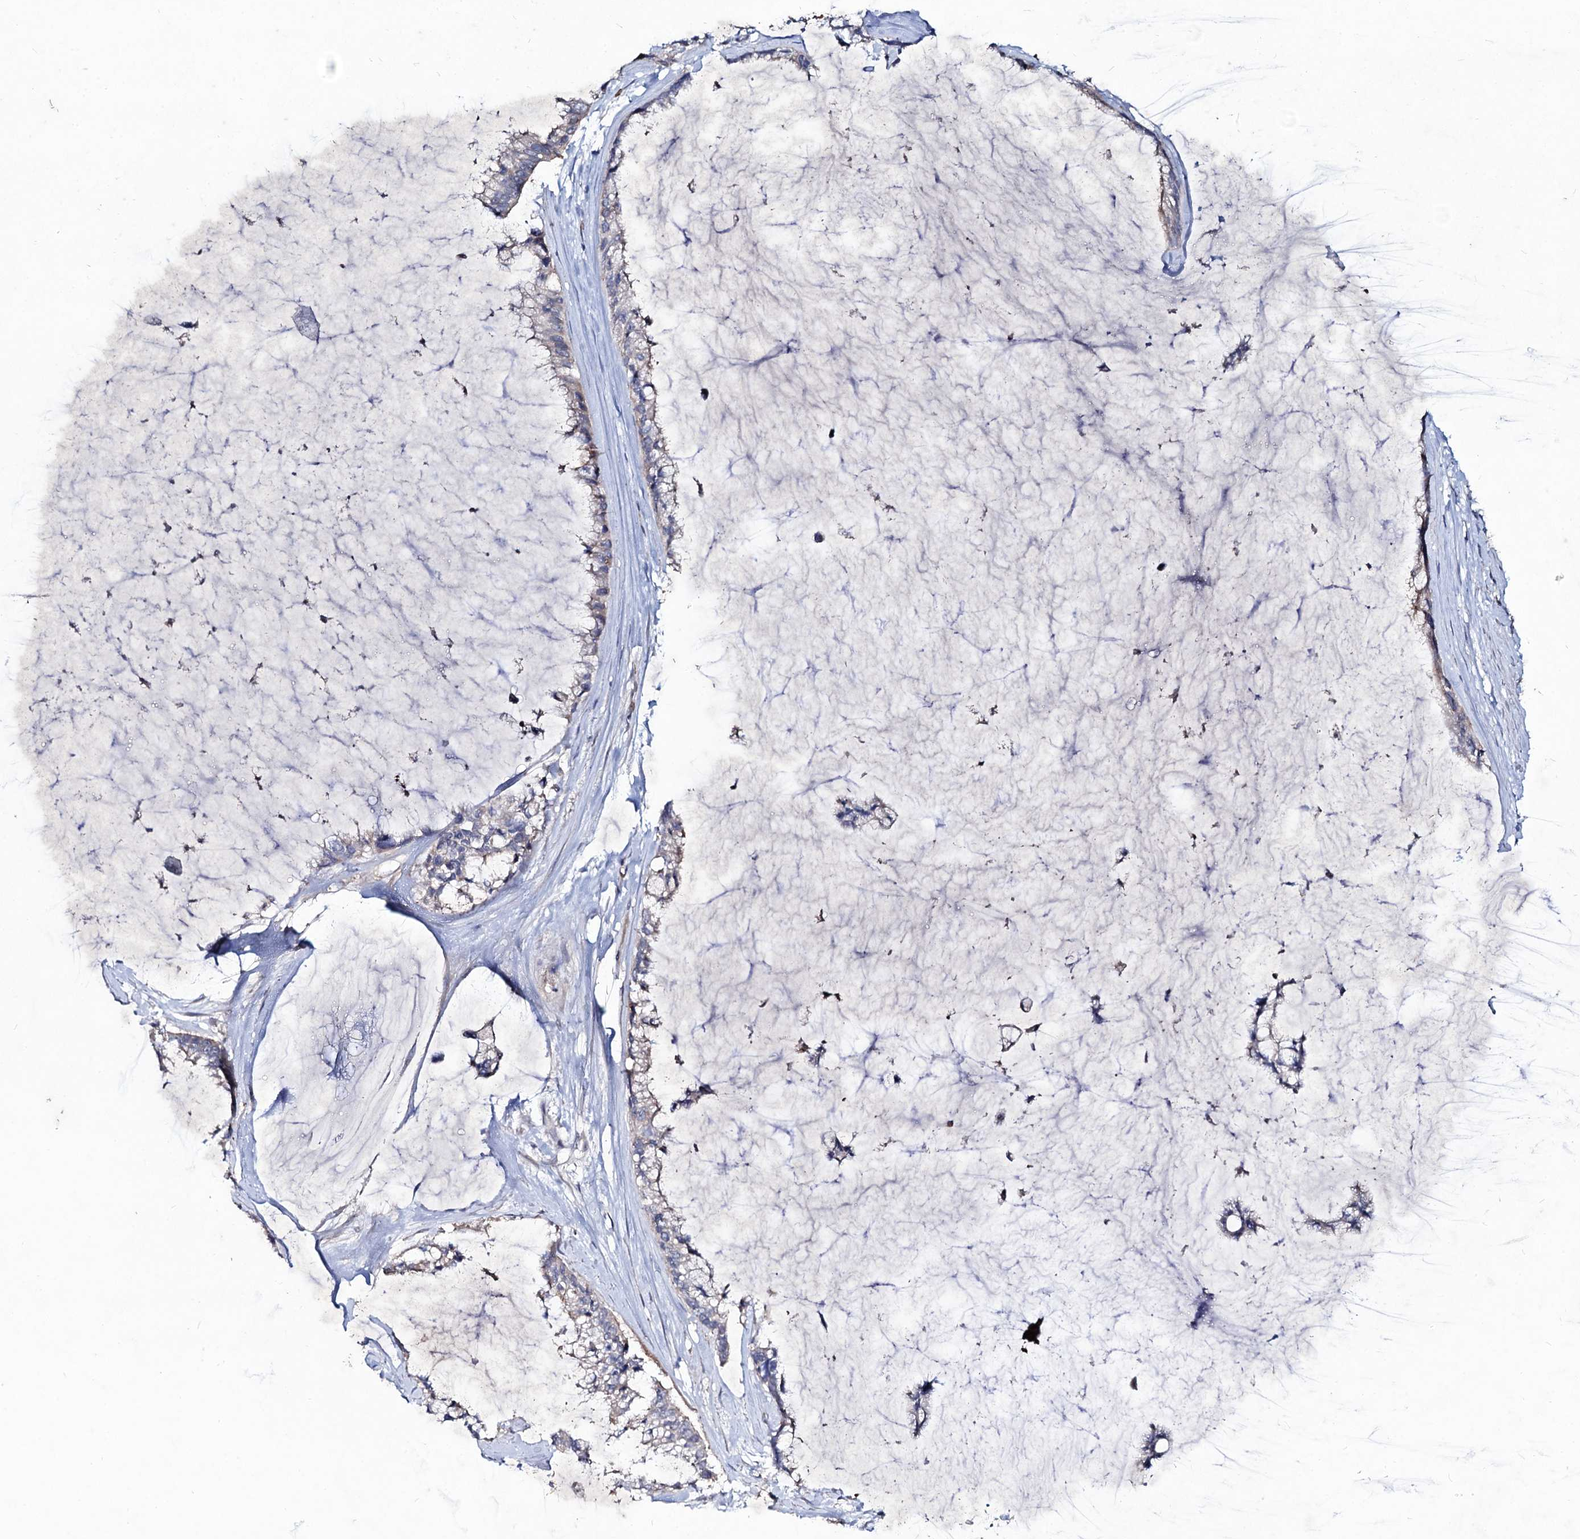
{"staining": {"intensity": "negative", "quantity": "none", "location": "none"}, "tissue": "ovarian cancer", "cell_type": "Tumor cells", "image_type": "cancer", "snomed": [{"axis": "morphology", "description": "Cystadenocarcinoma, mucinous, NOS"}, {"axis": "topography", "description": "Ovary"}], "caption": "There is no significant expression in tumor cells of mucinous cystadenocarcinoma (ovarian). (DAB immunohistochemistry visualized using brightfield microscopy, high magnification).", "gene": "RNF6", "patient": {"sex": "female", "age": 39}}